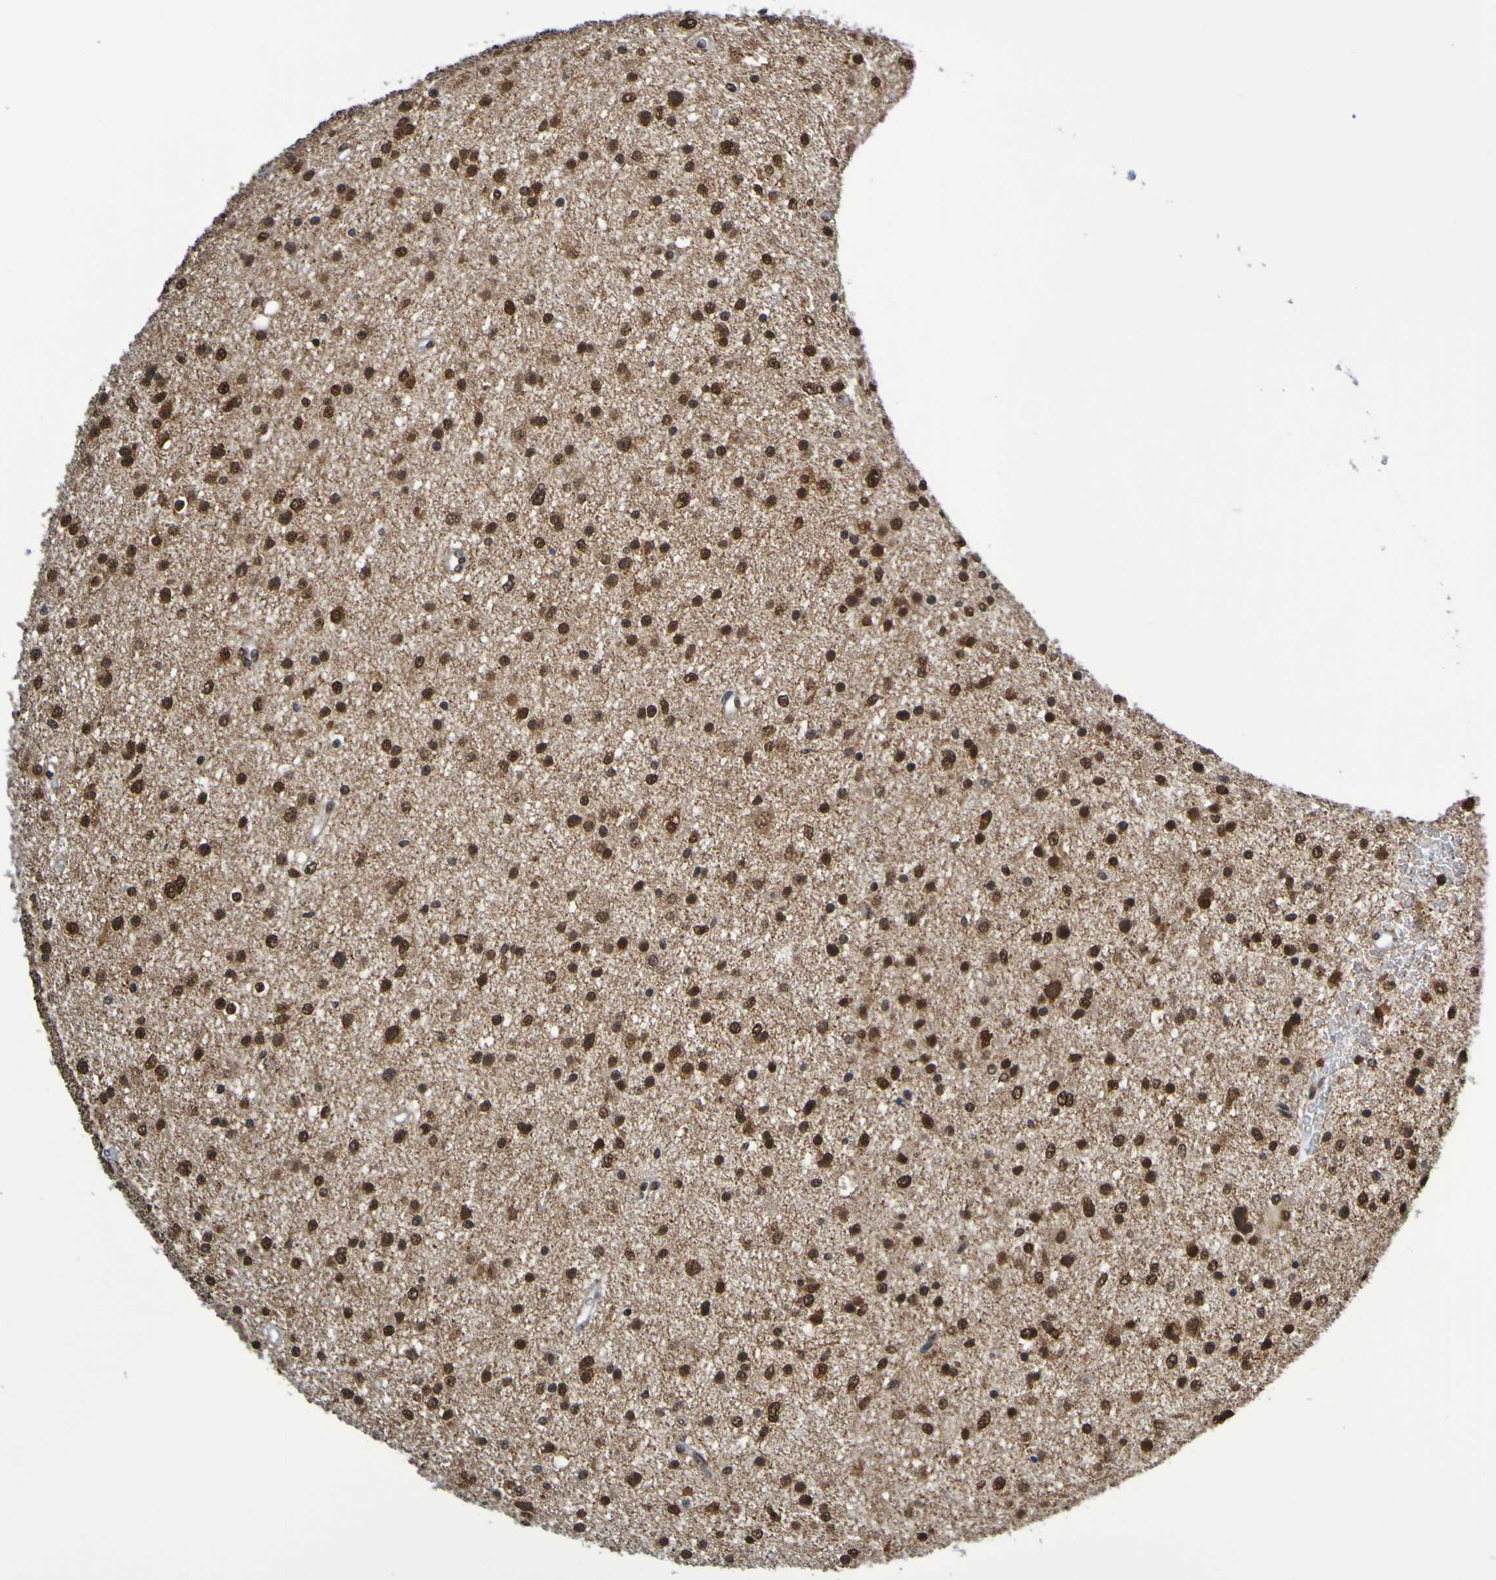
{"staining": {"intensity": "strong", "quantity": ">75%", "location": "nuclear"}, "tissue": "glioma", "cell_type": "Tumor cells", "image_type": "cancer", "snomed": [{"axis": "morphology", "description": "Glioma, malignant, Low grade"}, {"axis": "topography", "description": "Brain"}], "caption": "A photomicrograph showing strong nuclear positivity in about >75% of tumor cells in malignant glioma (low-grade), as visualized by brown immunohistochemical staining.", "gene": "HDAC2", "patient": {"sex": "female", "age": 37}}